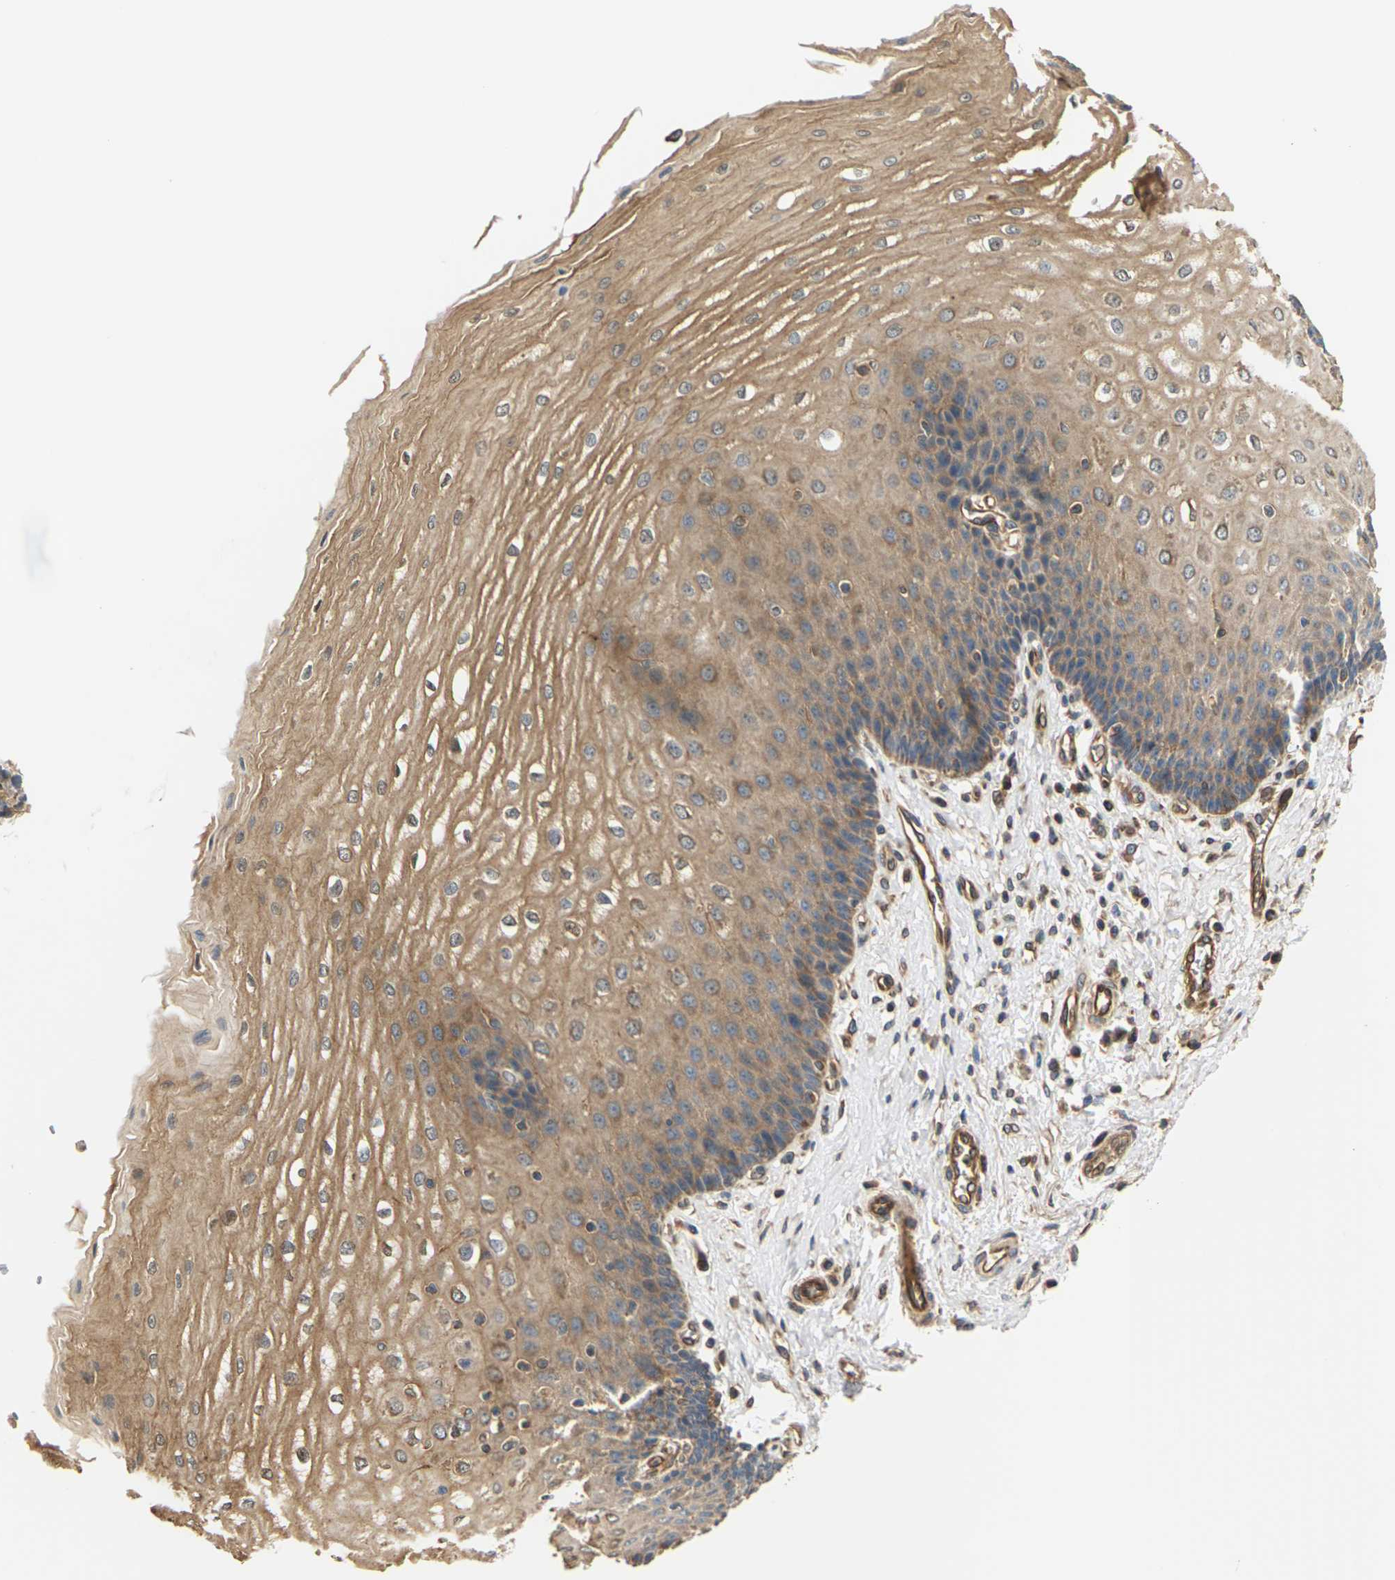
{"staining": {"intensity": "moderate", "quantity": ">75%", "location": "cytoplasmic/membranous"}, "tissue": "esophagus", "cell_type": "Squamous epithelial cells", "image_type": "normal", "snomed": [{"axis": "morphology", "description": "Normal tissue, NOS"}, {"axis": "topography", "description": "Esophagus"}], "caption": "Benign esophagus exhibits moderate cytoplasmic/membranous expression in approximately >75% of squamous epithelial cells, visualized by immunohistochemistry.", "gene": "PCDHB4", "patient": {"sex": "male", "age": 54}}